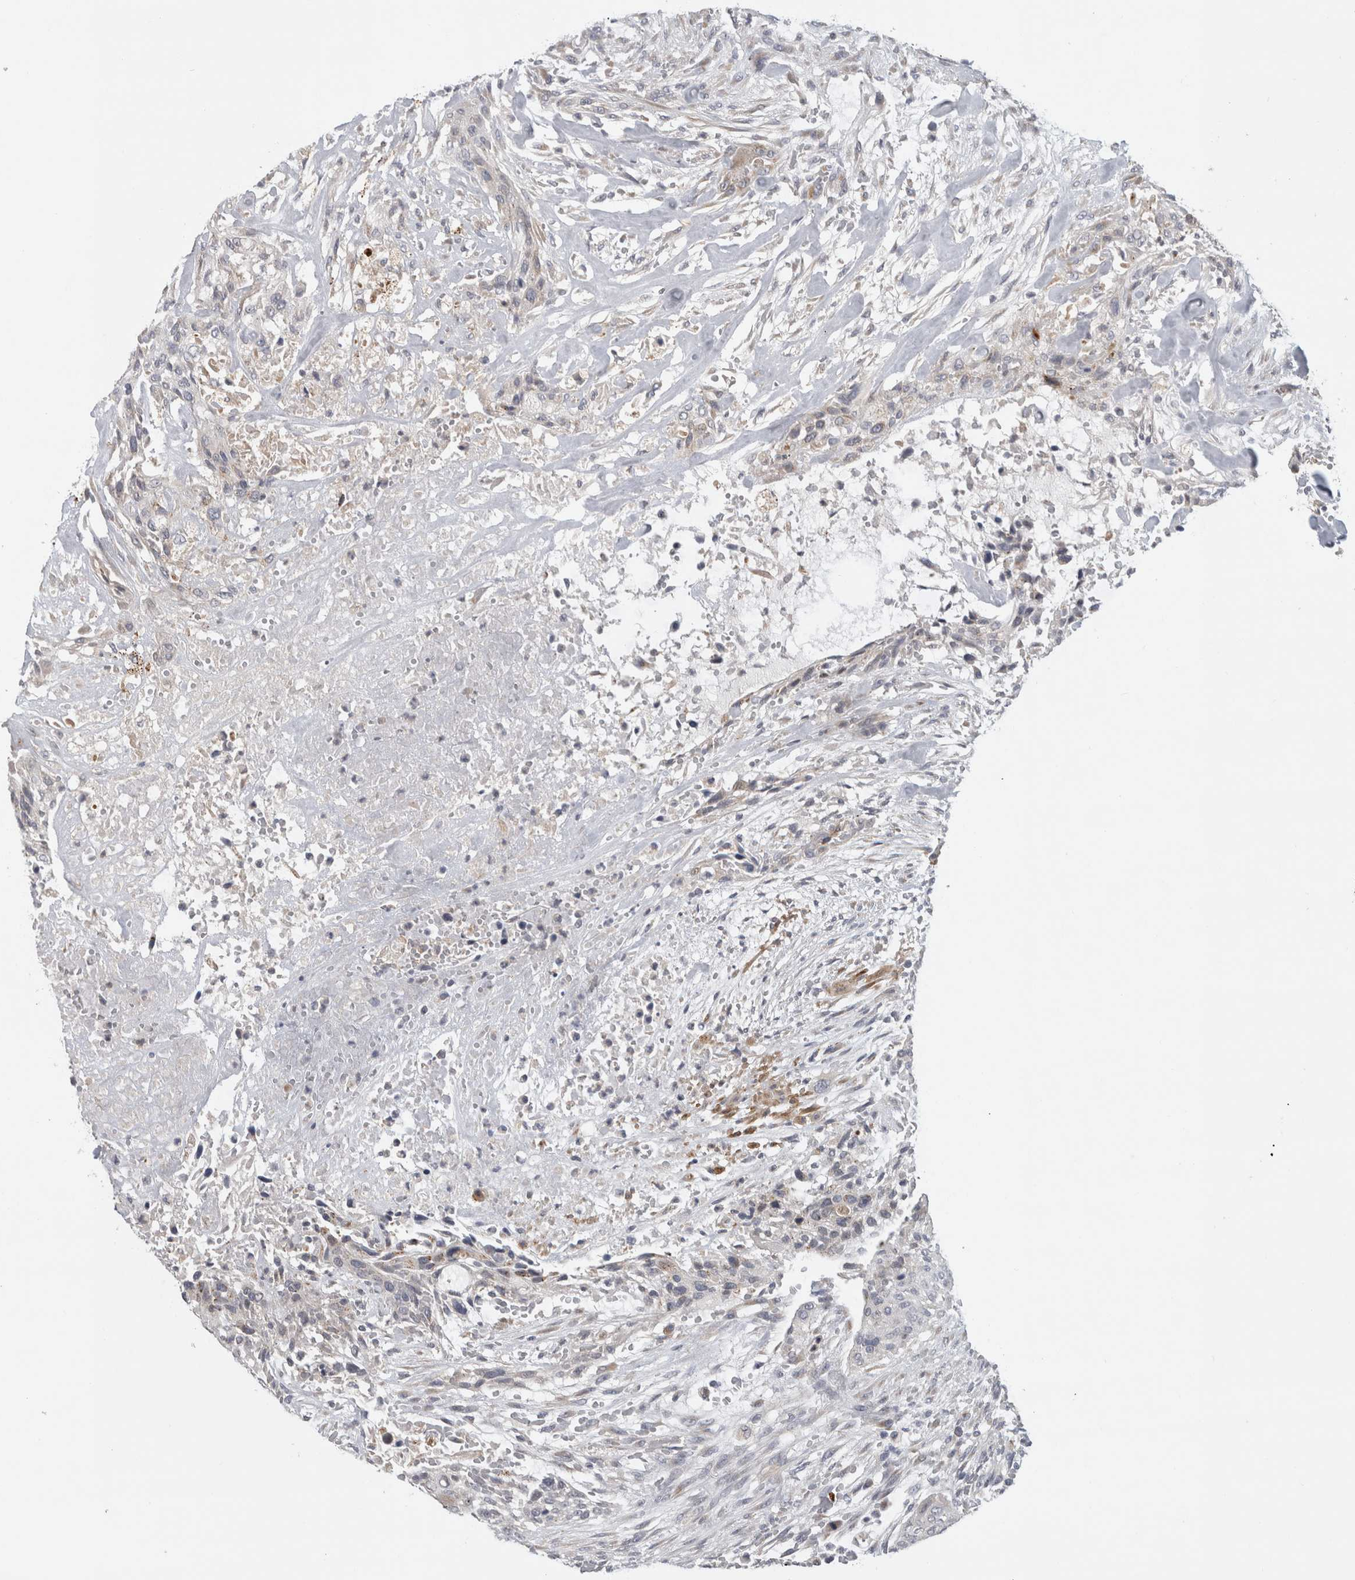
{"staining": {"intensity": "weak", "quantity": "25%-75%", "location": "cytoplasmic/membranous"}, "tissue": "urothelial cancer", "cell_type": "Tumor cells", "image_type": "cancer", "snomed": [{"axis": "morphology", "description": "Urothelial carcinoma, High grade"}, {"axis": "topography", "description": "Urinary bladder"}], "caption": "Immunohistochemical staining of urothelial carcinoma (high-grade) shows low levels of weak cytoplasmic/membranous positivity in about 25%-75% of tumor cells. The staining was performed using DAB to visualize the protein expression in brown, while the nuclei were stained in blue with hematoxylin (Magnification: 20x).", "gene": "MGAT1", "patient": {"sex": "male", "age": 35}}